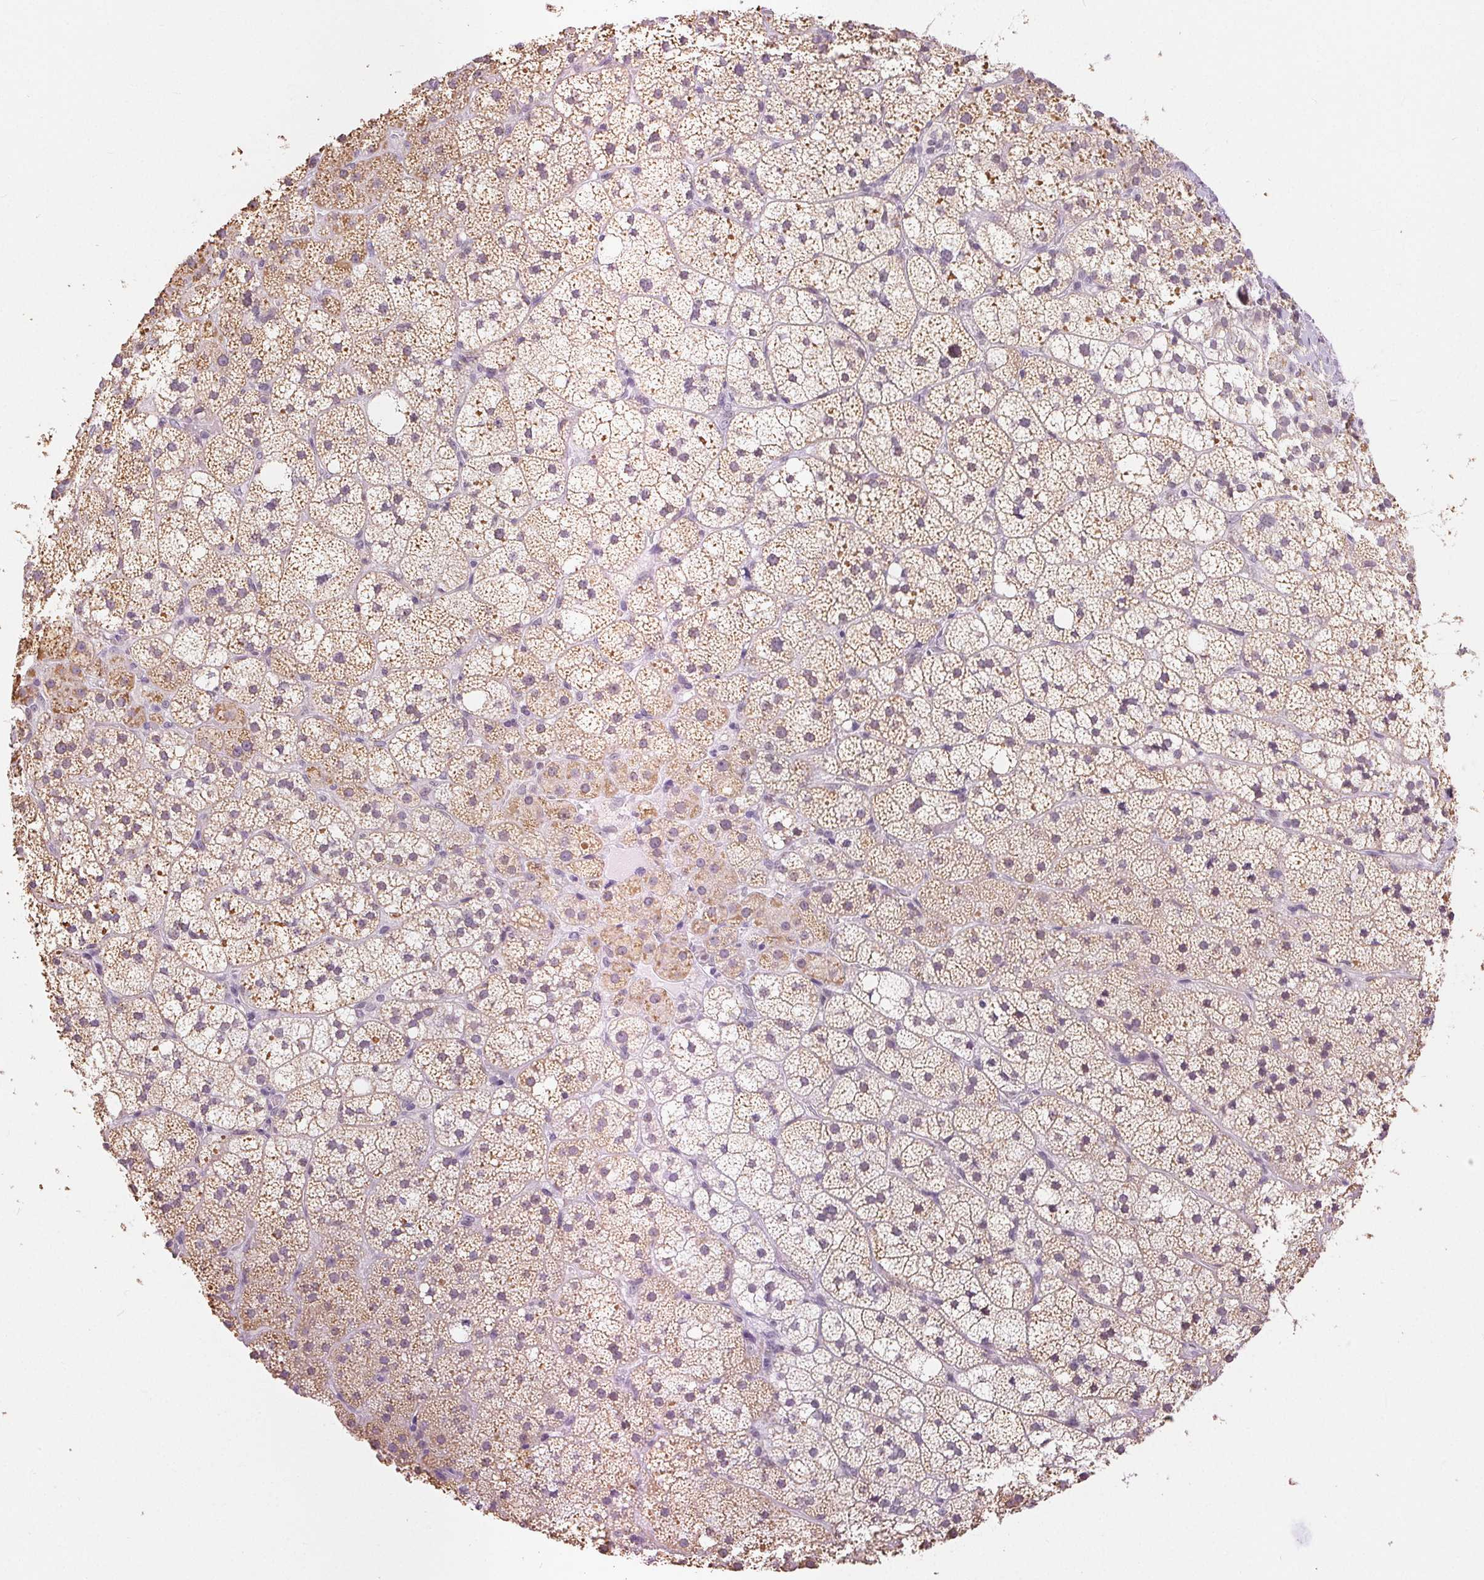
{"staining": {"intensity": "moderate", "quantity": "25%-75%", "location": "cytoplasmic/membranous"}, "tissue": "adrenal gland", "cell_type": "Glandular cells", "image_type": "normal", "snomed": [{"axis": "morphology", "description": "Normal tissue, NOS"}, {"axis": "topography", "description": "Adrenal gland"}], "caption": "Benign adrenal gland displays moderate cytoplasmic/membranous positivity in about 25%-75% of glandular cells.", "gene": "POU2F2", "patient": {"sex": "male", "age": 53}}